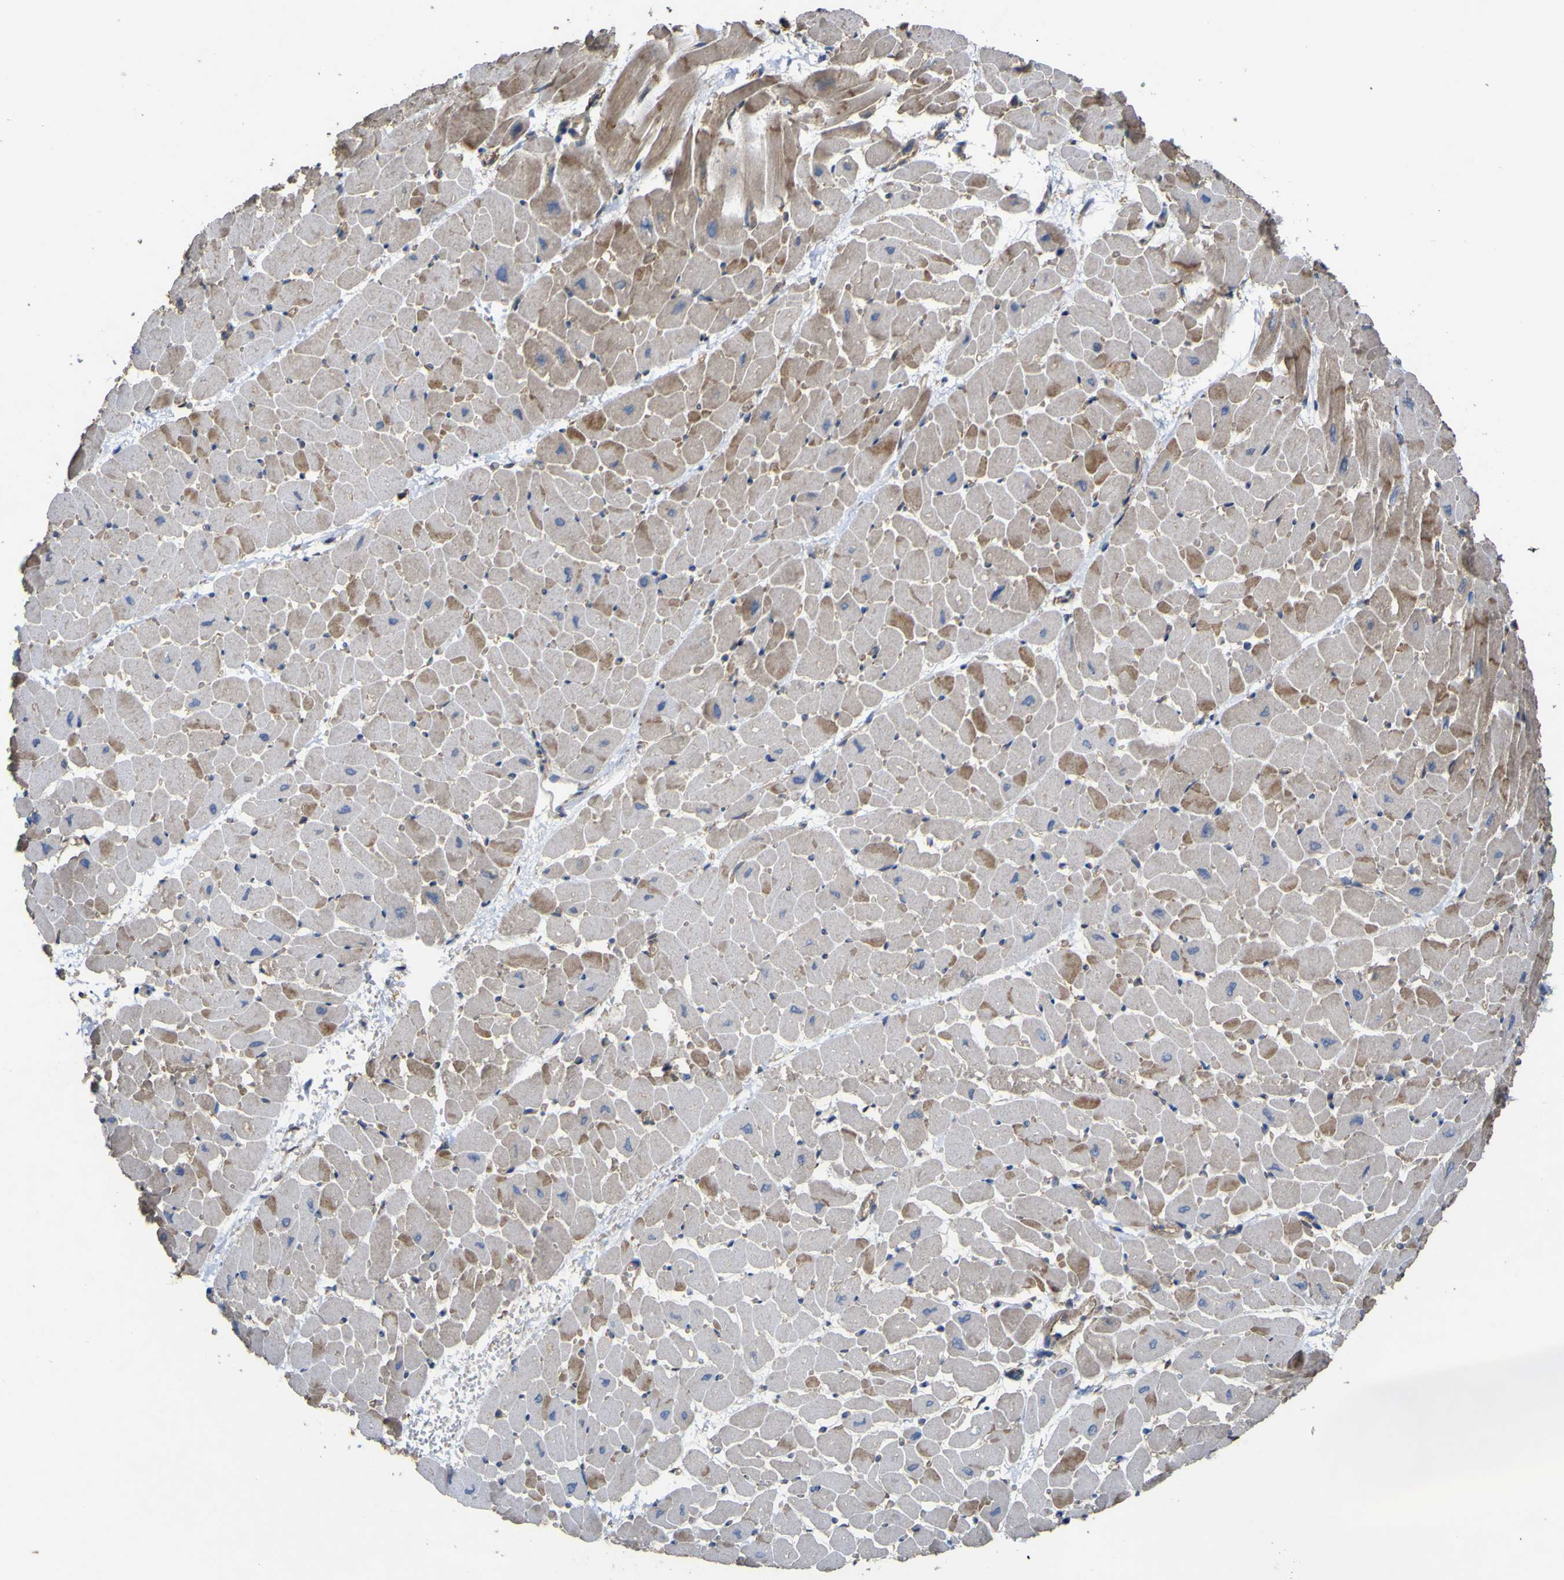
{"staining": {"intensity": "moderate", "quantity": "25%-75%", "location": "cytoplasmic/membranous"}, "tissue": "heart muscle", "cell_type": "Cardiomyocytes", "image_type": "normal", "snomed": [{"axis": "morphology", "description": "Normal tissue, NOS"}, {"axis": "topography", "description": "Heart"}], "caption": "Cardiomyocytes demonstrate medium levels of moderate cytoplasmic/membranous positivity in about 25%-75% of cells in normal heart muscle.", "gene": "TNFSF15", "patient": {"sex": "male", "age": 45}}